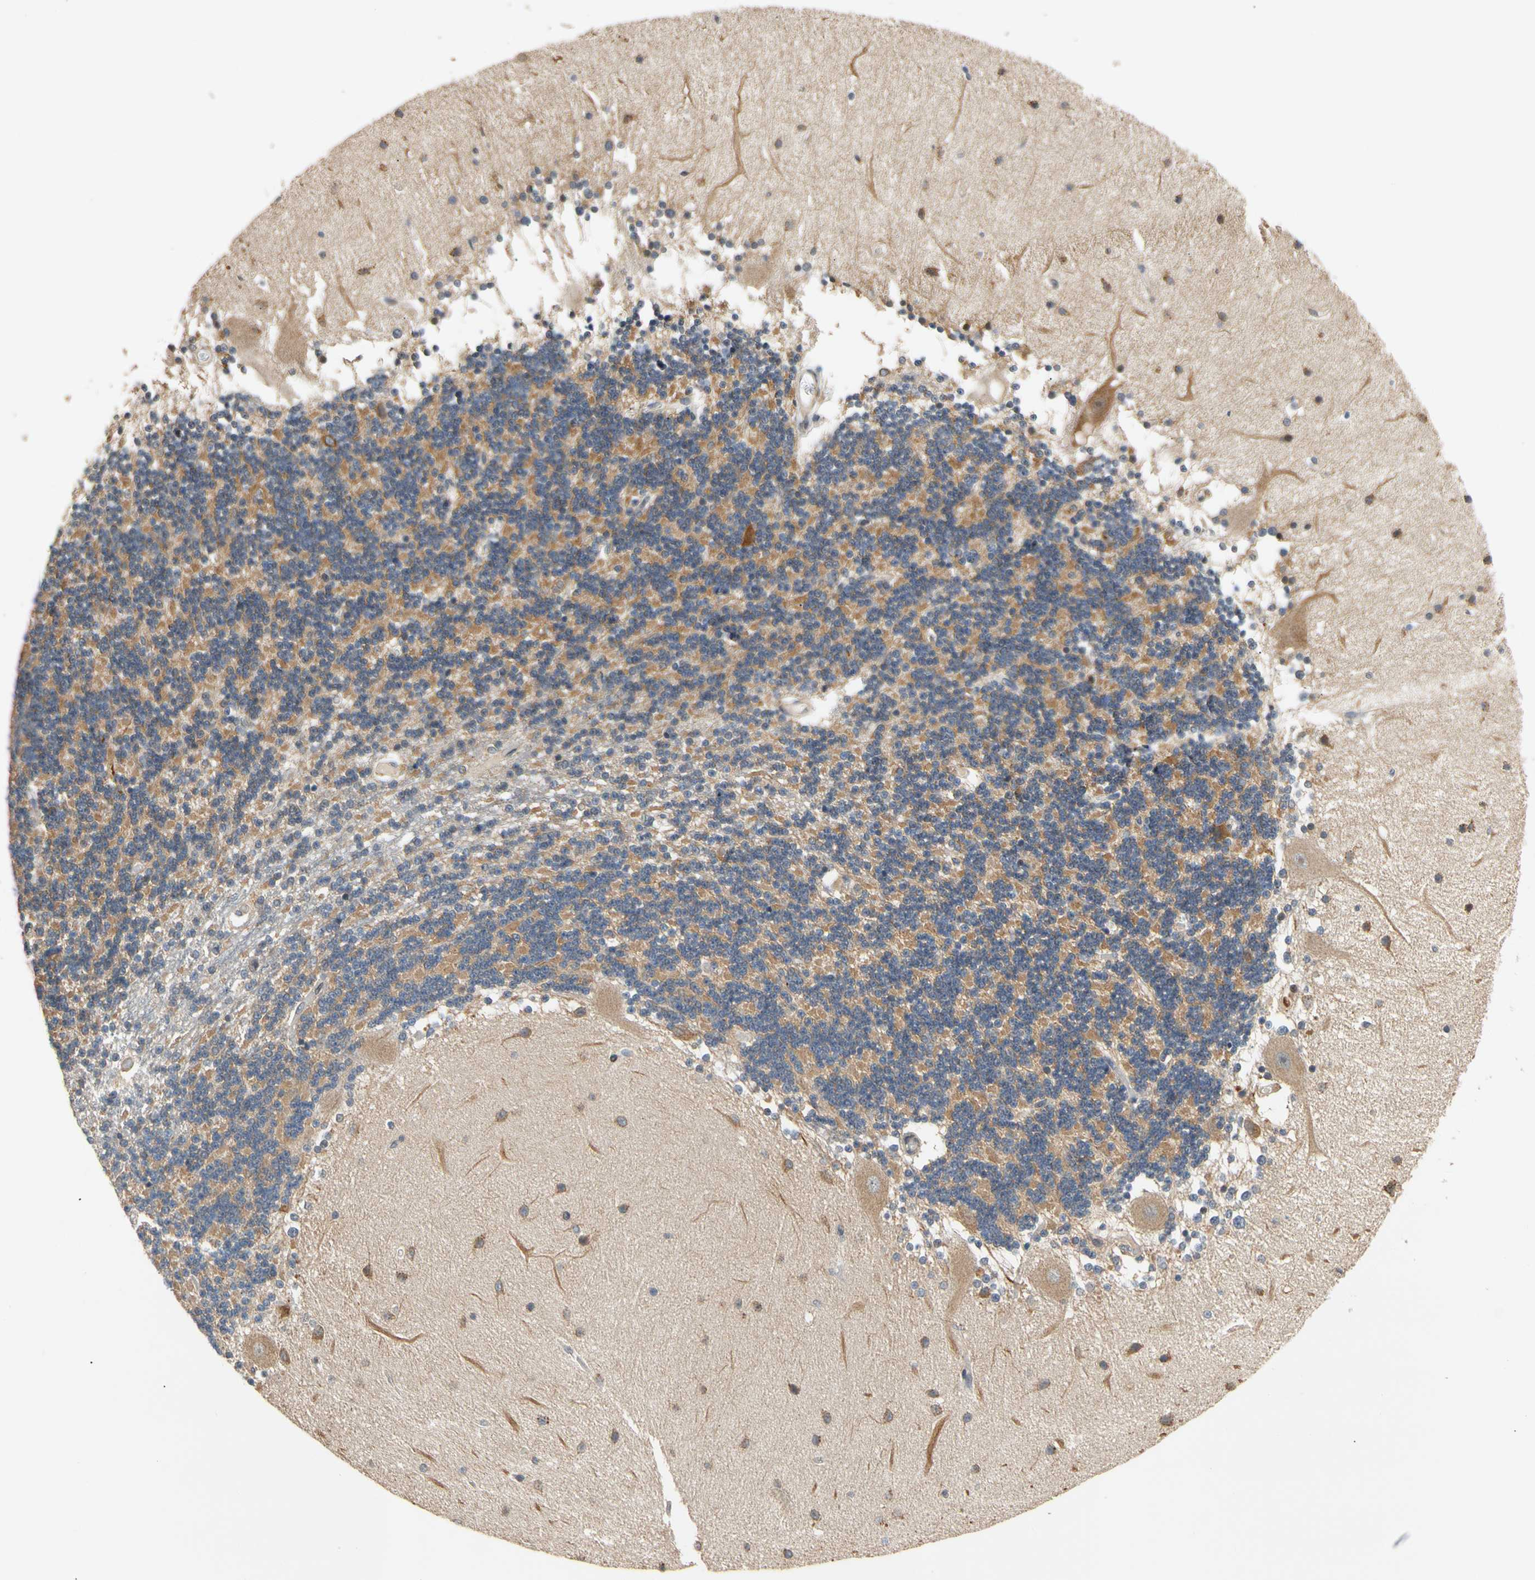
{"staining": {"intensity": "negative", "quantity": "none", "location": "none"}, "tissue": "cerebellum", "cell_type": "Cells in granular layer", "image_type": "normal", "snomed": [{"axis": "morphology", "description": "Normal tissue, NOS"}, {"axis": "topography", "description": "Cerebellum"}], "caption": "This photomicrograph is of normal cerebellum stained with IHC to label a protein in brown with the nuclei are counter-stained blue. There is no expression in cells in granular layer.", "gene": "ANKHD1", "patient": {"sex": "female", "age": 54}}